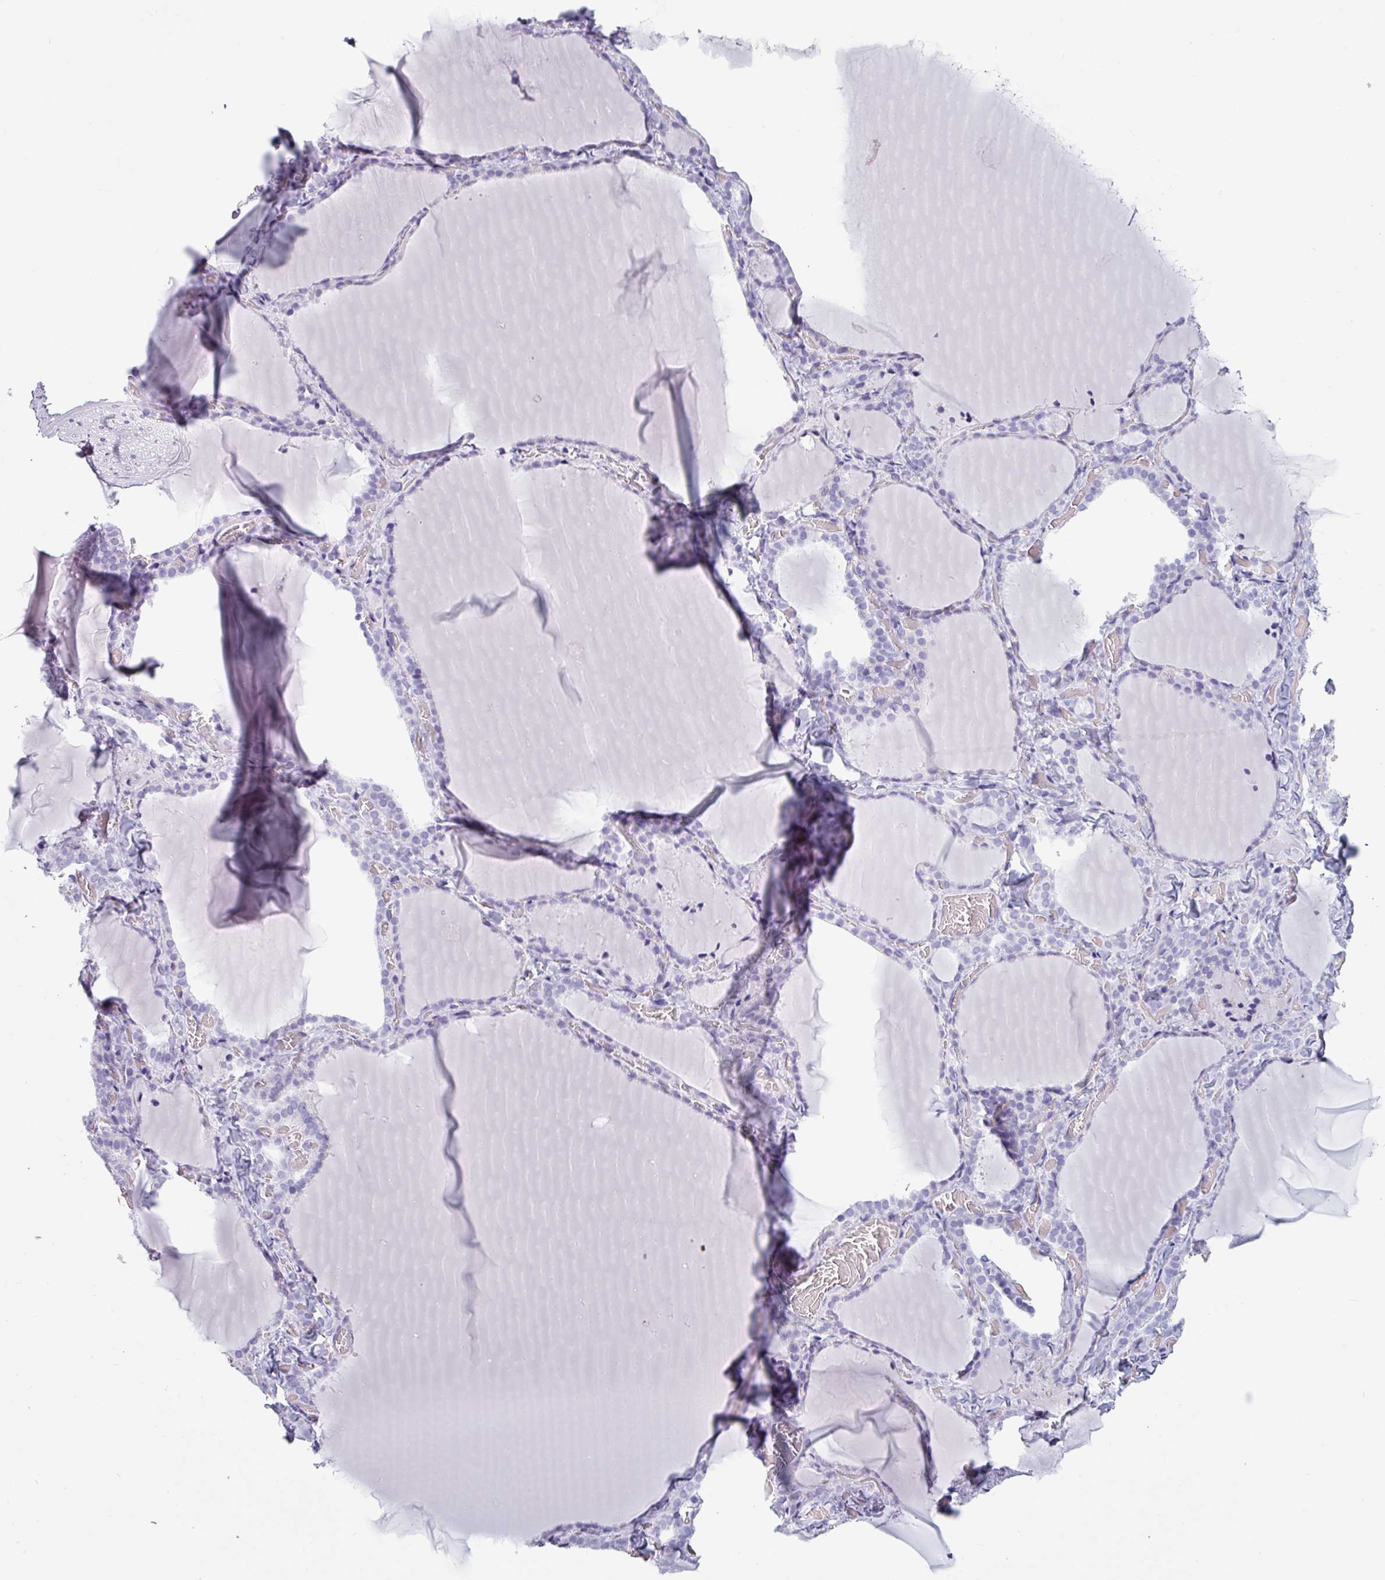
{"staining": {"intensity": "negative", "quantity": "none", "location": "none"}, "tissue": "thyroid gland", "cell_type": "Glandular cells", "image_type": "normal", "snomed": [{"axis": "morphology", "description": "Normal tissue, NOS"}, {"axis": "topography", "description": "Thyroid gland"}], "caption": "The IHC histopathology image has no significant positivity in glandular cells of thyroid gland.", "gene": "CRYBB2", "patient": {"sex": "female", "age": 22}}